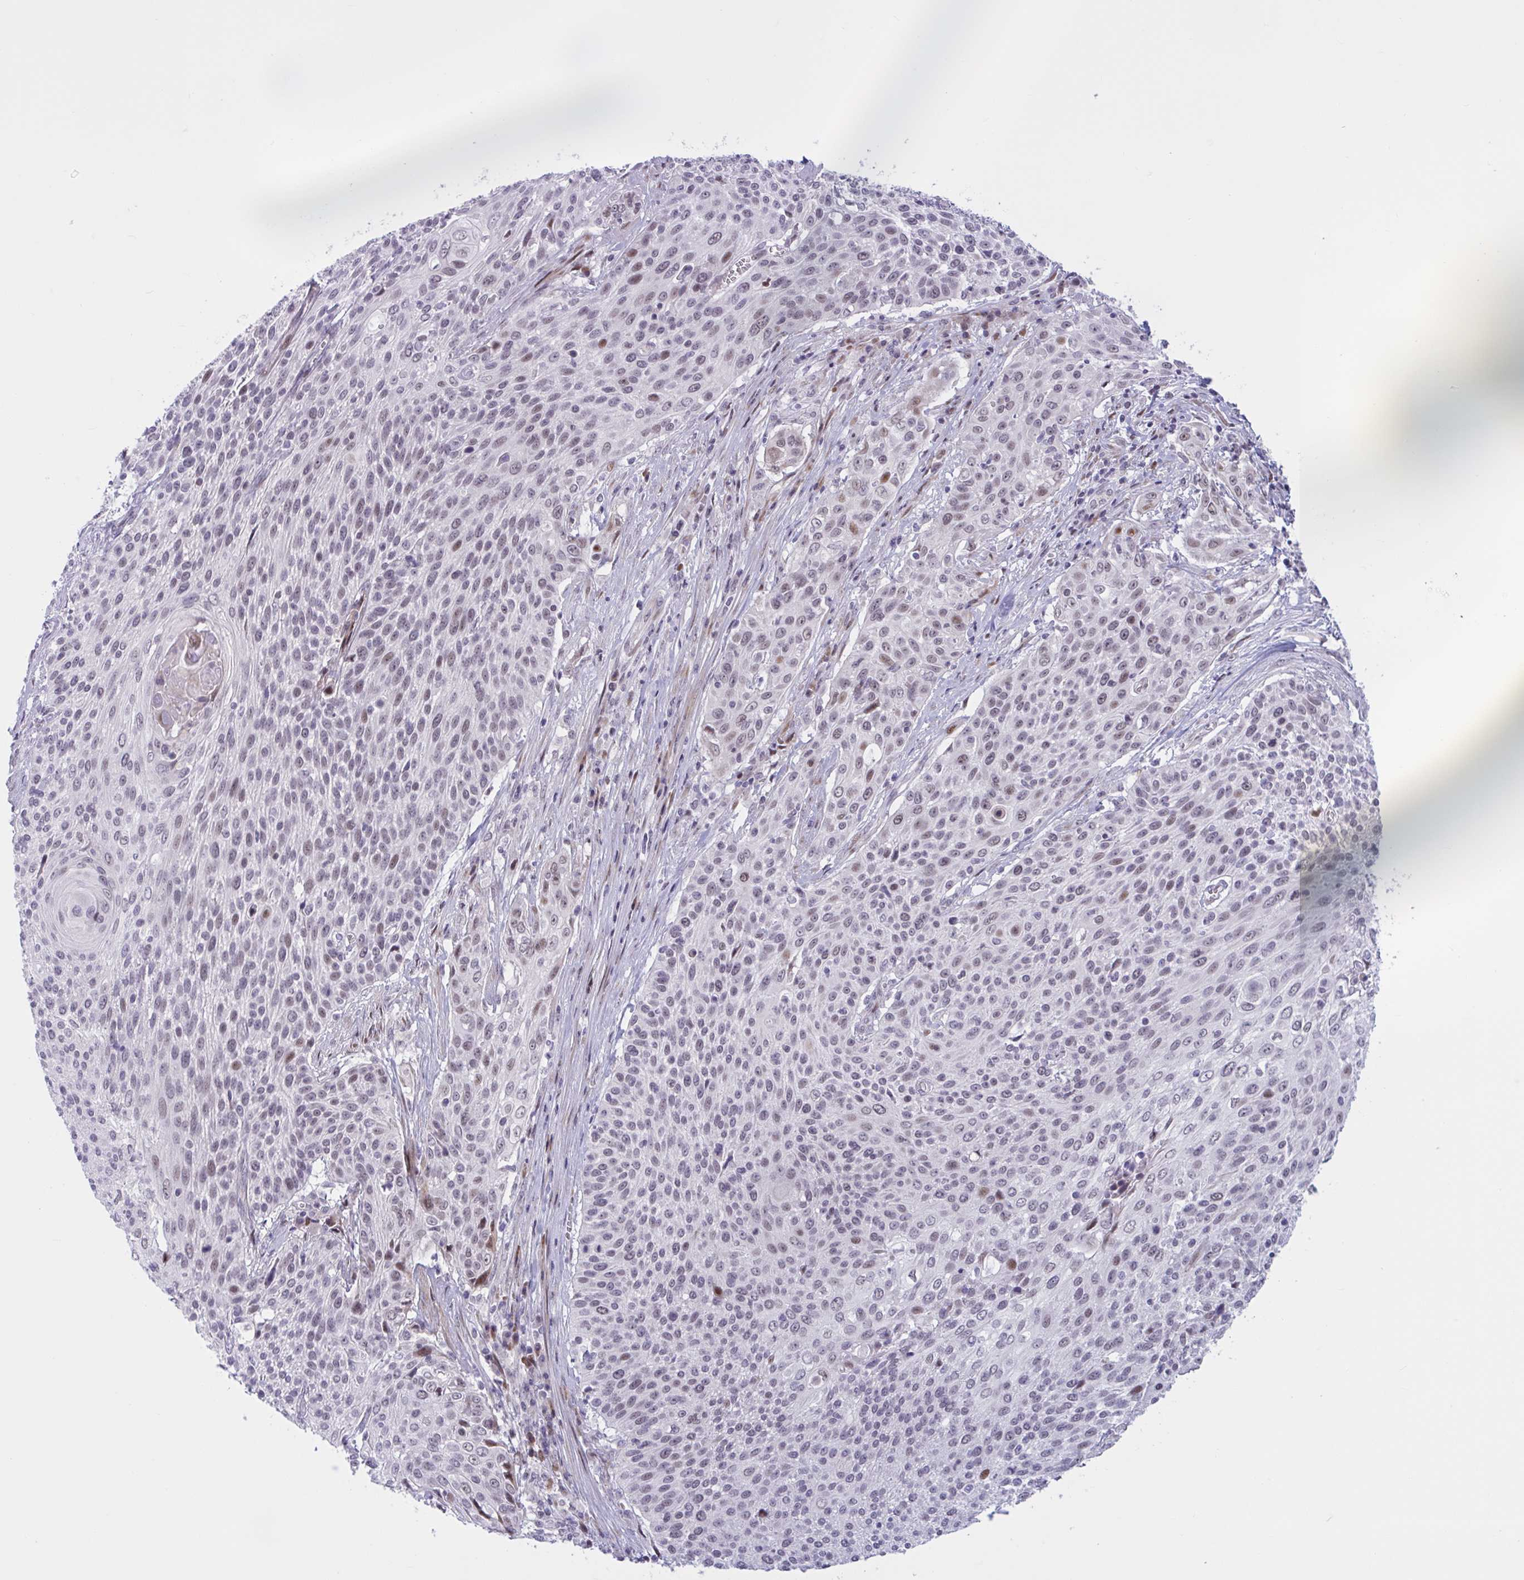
{"staining": {"intensity": "moderate", "quantity": "<25%", "location": "nuclear"}, "tissue": "cervical cancer", "cell_type": "Tumor cells", "image_type": "cancer", "snomed": [{"axis": "morphology", "description": "Squamous cell carcinoma, NOS"}, {"axis": "topography", "description": "Cervix"}], "caption": "Immunohistochemistry staining of cervical squamous cell carcinoma, which shows low levels of moderate nuclear staining in about <25% of tumor cells indicating moderate nuclear protein staining. The staining was performed using DAB (3,3'-diaminobenzidine) (brown) for protein detection and nuclei were counterstained in hematoxylin (blue).", "gene": "RBL1", "patient": {"sex": "female", "age": 31}}